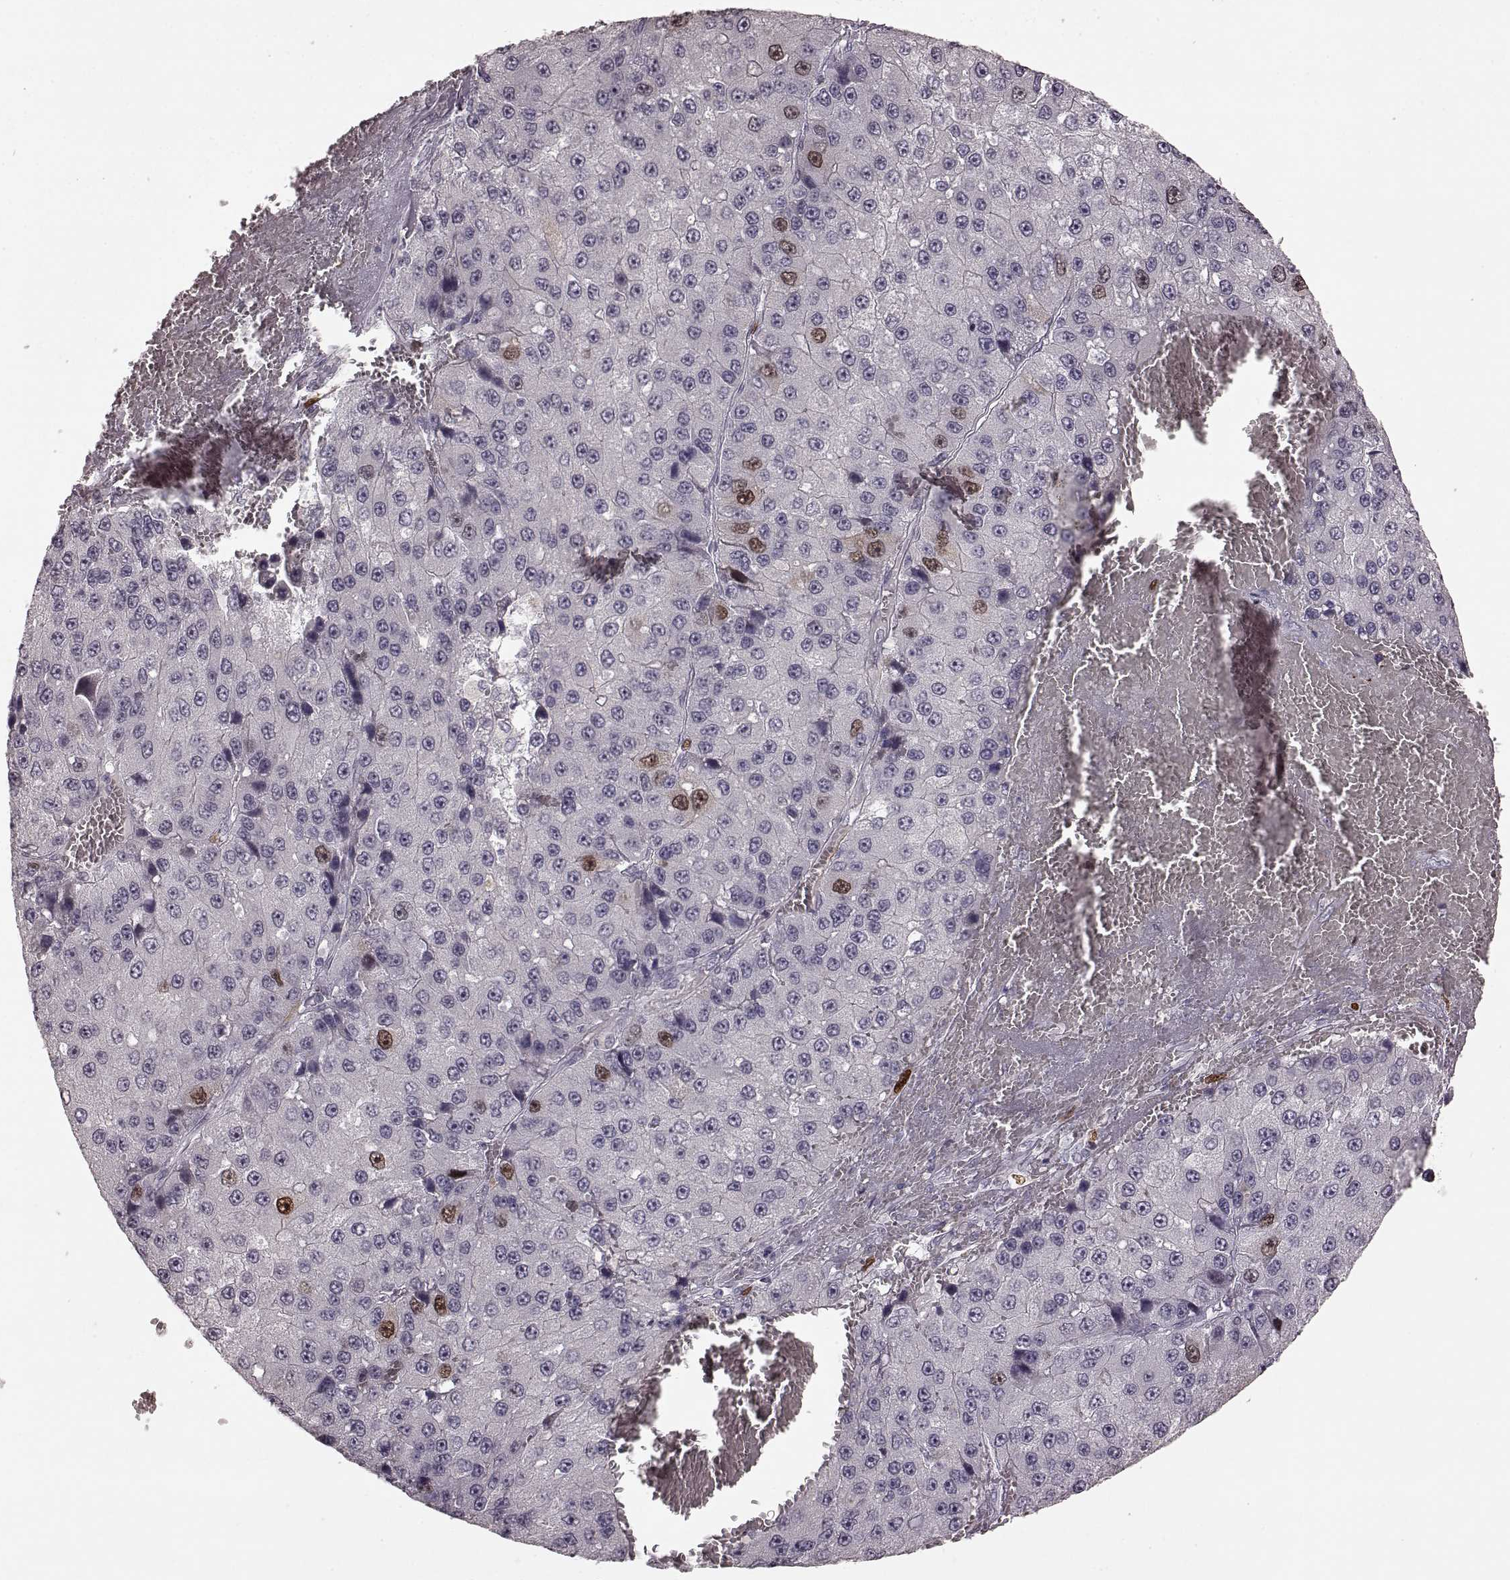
{"staining": {"intensity": "moderate", "quantity": "<25%", "location": "nuclear"}, "tissue": "liver cancer", "cell_type": "Tumor cells", "image_type": "cancer", "snomed": [{"axis": "morphology", "description": "Carcinoma, Hepatocellular, NOS"}, {"axis": "topography", "description": "Liver"}], "caption": "Immunohistochemical staining of human liver cancer demonstrates low levels of moderate nuclear staining in about <25% of tumor cells.", "gene": "CCNA2", "patient": {"sex": "female", "age": 73}}